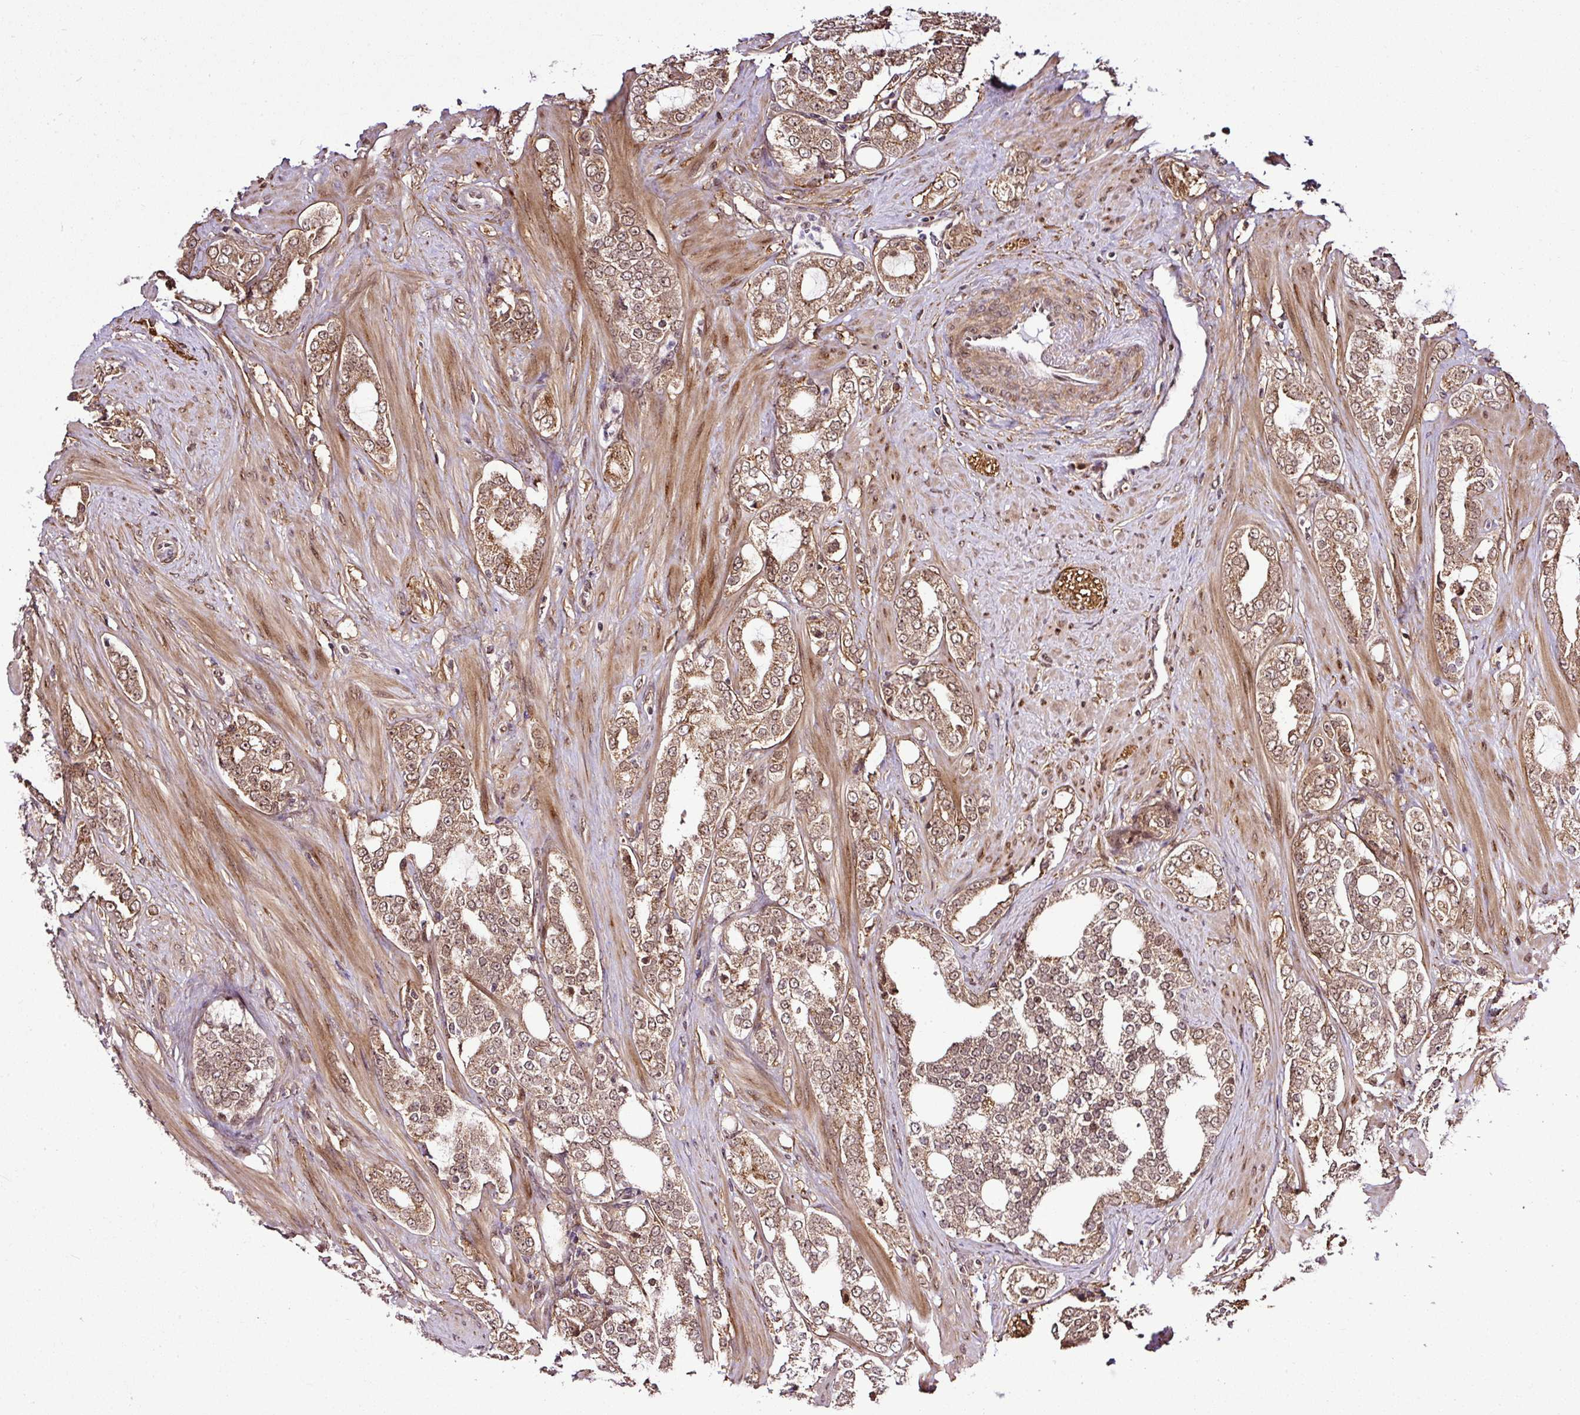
{"staining": {"intensity": "moderate", "quantity": ">75%", "location": "cytoplasmic/membranous,nuclear"}, "tissue": "prostate cancer", "cell_type": "Tumor cells", "image_type": "cancer", "snomed": [{"axis": "morphology", "description": "Adenocarcinoma, High grade"}, {"axis": "topography", "description": "Prostate"}], "caption": "An image showing moderate cytoplasmic/membranous and nuclear expression in approximately >75% of tumor cells in prostate cancer (high-grade adenocarcinoma), as visualized by brown immunohistochemical staining.", "gene": "FAM153A", "patient": {"sex": "male", "age": 64}}